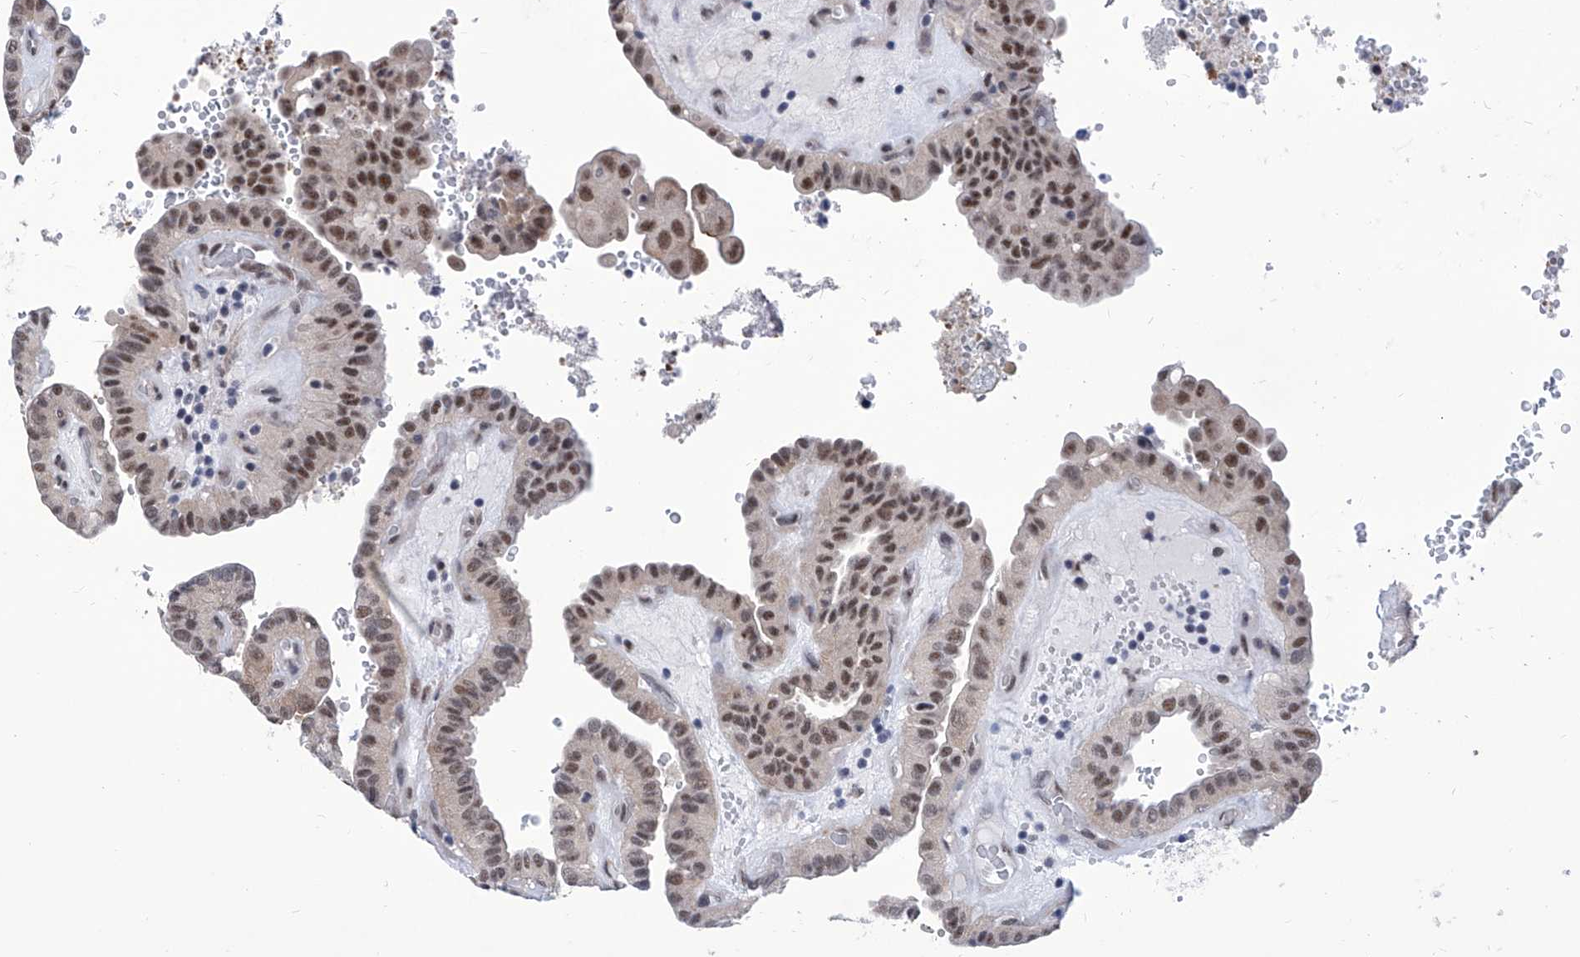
{"staining": {"intensity": "moderate", "quantity": ">75%", "location": "nuclear"}, "tissue": "thyroid cancer", "cell_type": "Tumor cells", "image_type": "cancer", "snomed": [{"axis": "morphology", "description": "Papillary adenocarcinoma, NOS"}, {"axis": "topography", "description": "Thyroid gland"}], "caption": "High-magnification brightfield microscopy of papillary adenocarcinoma (thyroid) stained with DAB (3,3'-diaminobenzidine) (brown) and counterstained with hematoxylin (blue). tumor cells exhibit moderate nuclear expression is seen in about>75% of cells.", "gene": "SART1", "patient": {"sex": "male", "age": 77}}